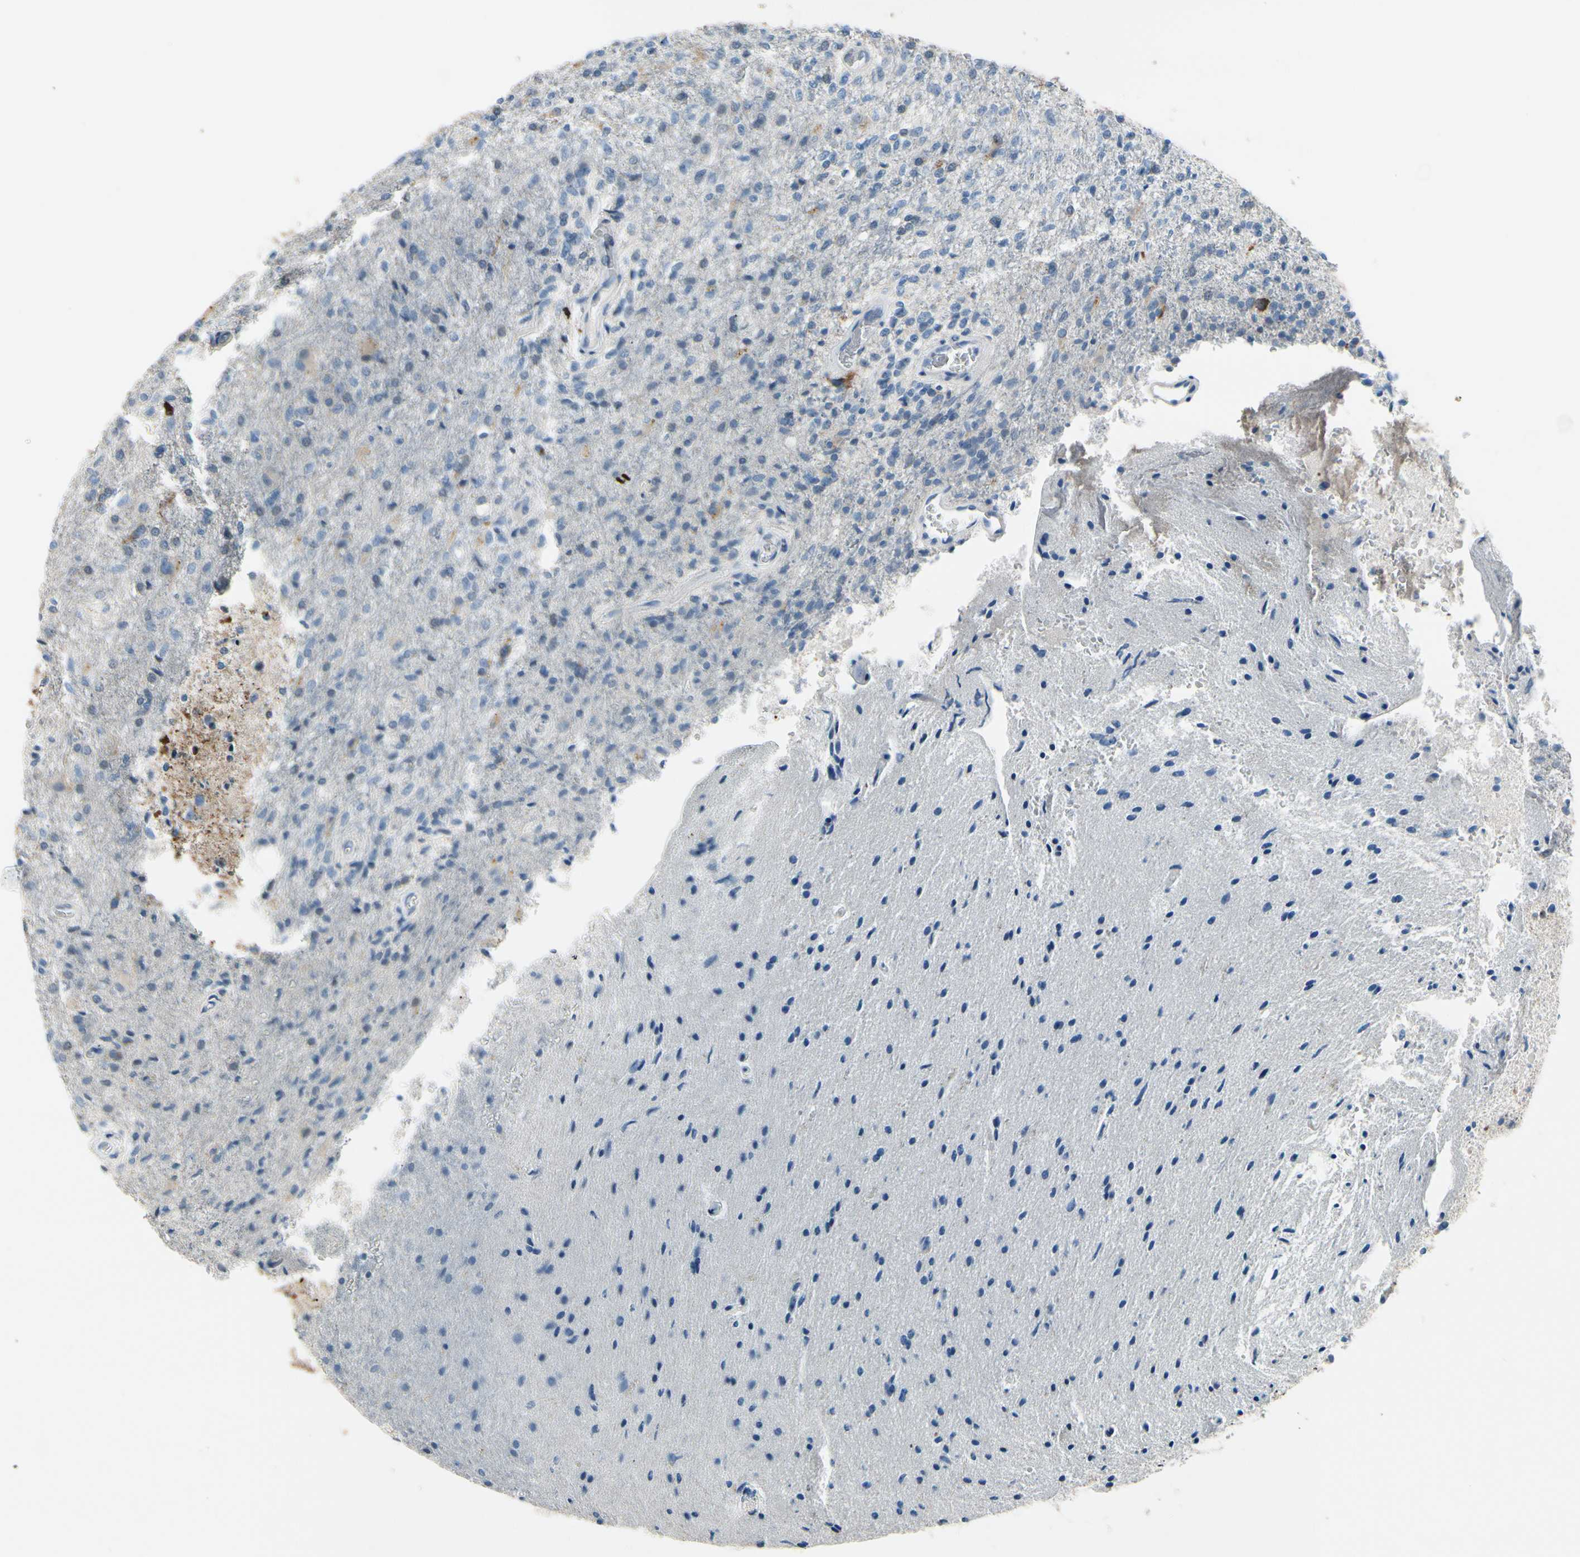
{"staining": {"intensity": "weak", "quantity": "<25%", "location": "cytoplasmic/membranous"}, "tissue": "glioma", "cell_type": "Tumor cells", "image_type": "cancer", "snomed": [{"axis": "morphology", "description": "Normal tissue, NOS"}, {"axis": "morphology", "description": "Glioma, malignant, High grade"}, {"axis": "topography", "description": "Cerebral cortex"}], "caption": "Human glioma stained for a protein using IHC shows no expression in tumor cells.", "gene": "CKAP2", "patient": {"sex": "male", "age": 77}}